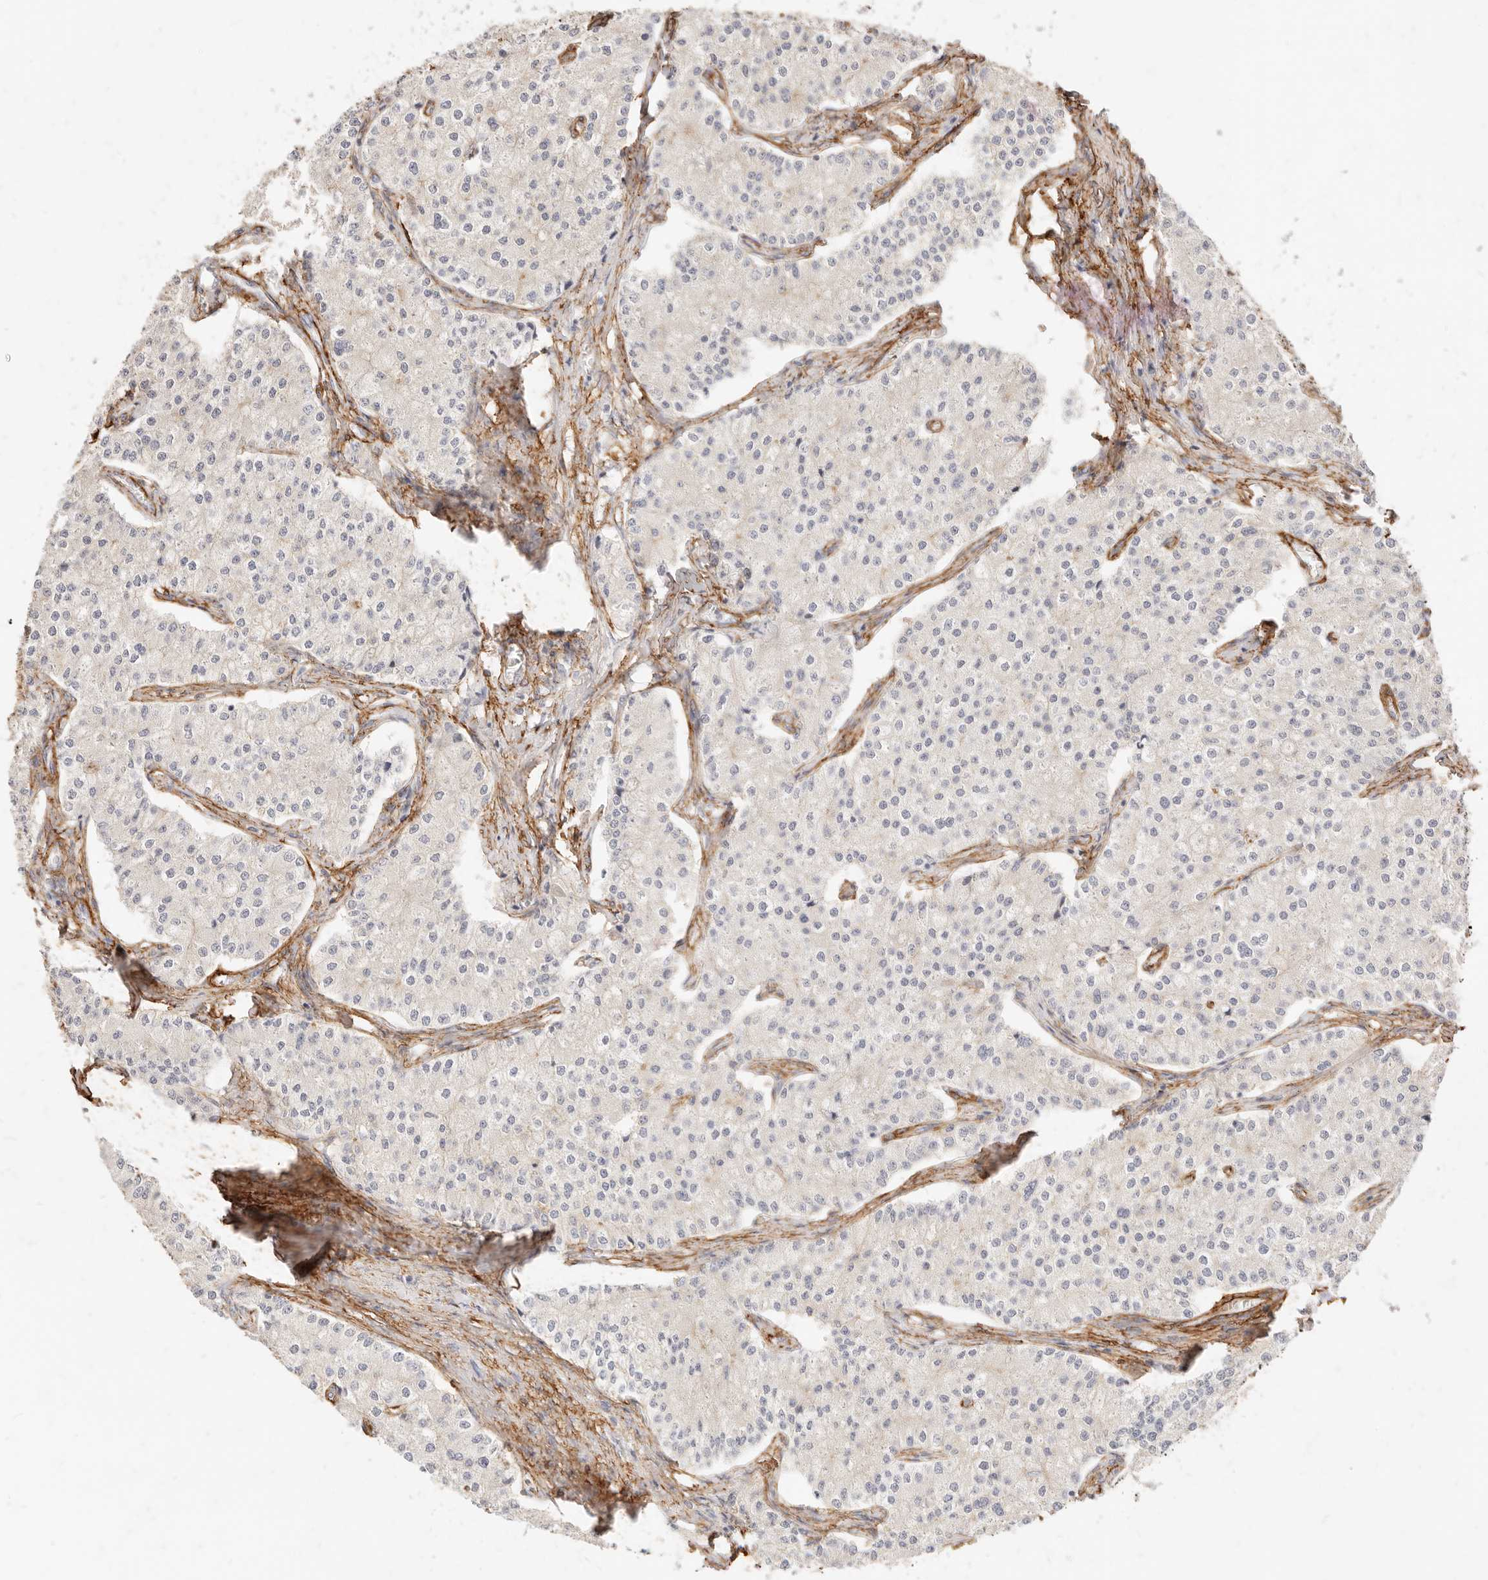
{"staining": {"intensity": "negative", "quantity": "none", "location": "none"}, "tissue": "carcinoid", "cell_type": "Tumor cells", "image_type": "cancer", "snomed": [{"axis": "morphology", "description": "Carcinoid, malignant, NOS"}, {"axis": "topography", "description": "Colon"}], "caption": "Immunohistochemical staining of carcinoid (malignant) demonstrates no significant expression in tumor cells.", "gene": "TMTC2", "patient": {"sex": "female", "age": 52}}